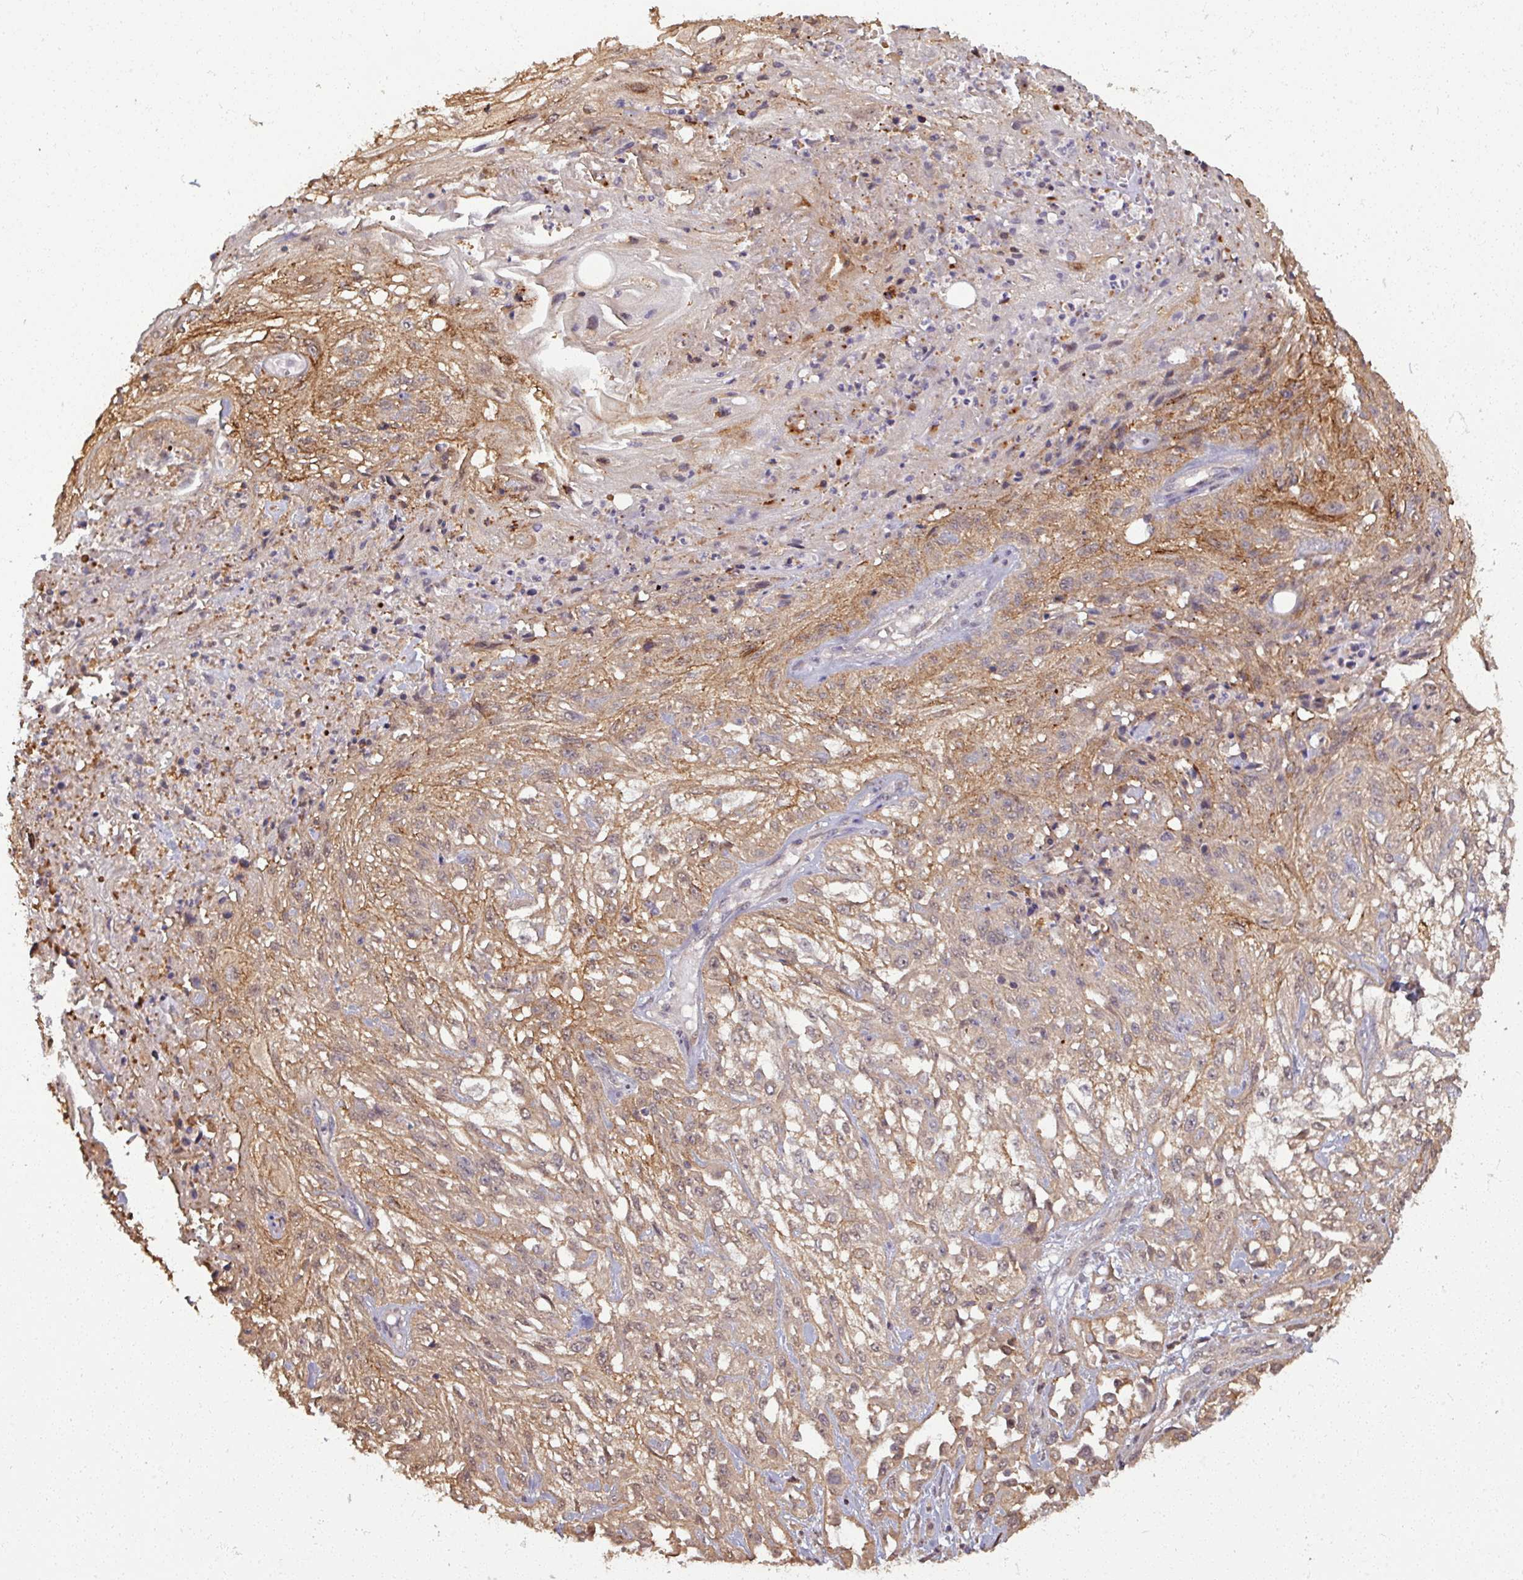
{"staining": {"intensity": "moderate", "quantity": ">75%", "location": "cytoplasmic/membranous"}, "tissue": "skin cancer", "cell_type": "Tumor cells", "image_type": "cancer", "snomed": [{"axis": "morphology", "description": "Squamous cell carcinoma, NOS"}, {"axis": "morphology", "description": "Squamous cell carcinoma, metastatic, NOS"}, {"axis": "topography", "description": "Skin"}, {"axis": "topography", "description": "Lymph node"}], "caption": "Tumor cells display moderate cytoplasmic/membranous positivity in about >75% of cells in squamous cell carcinoma (skin). The staining is performed using DAB brown chromogen to label protein expression. The nuclei are counter-stained blue using hematoxylin.", "gene": "TUSC3", "patient": {"sex": "male", "age": 75}}